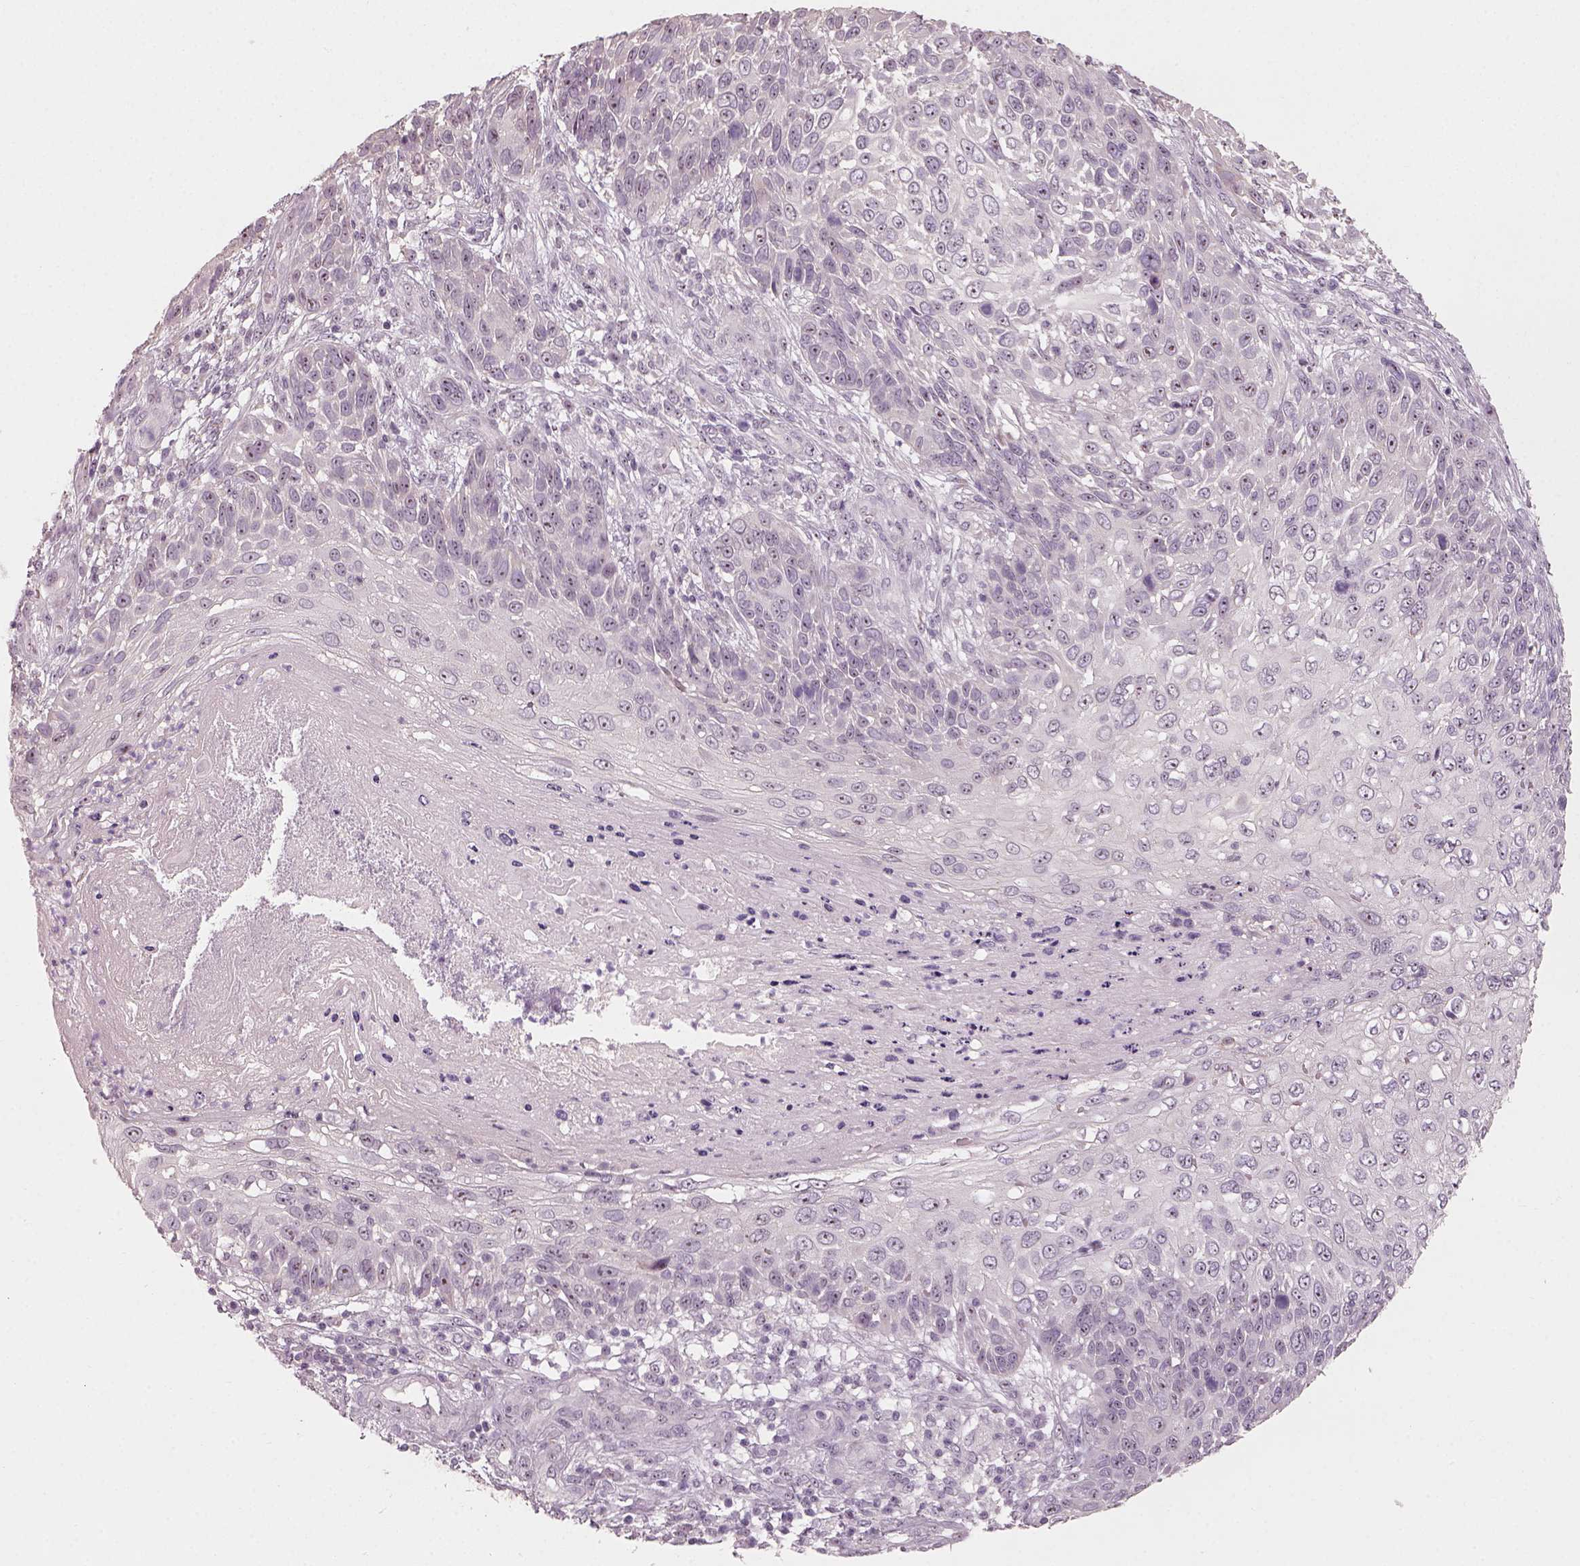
{"staining": {"intensity": "negative", "quantity": "none", "location": "none"}, "tissue": "skin cancer", "cell_type": "Tumor cells", "image_type": "cancer", "snomed": [{"axis": "morphology", "description": "Squamous cell carcinoma, NOS"}, {"axis": "topography", "description": "Skin"}], "caption": "This is an immunohistochemistry (IHC) histopathology image of human skin cancer. There is no expression in tumor cells.", "gene": "CDS1", "patient": {"sex": "male", "age": 92}}